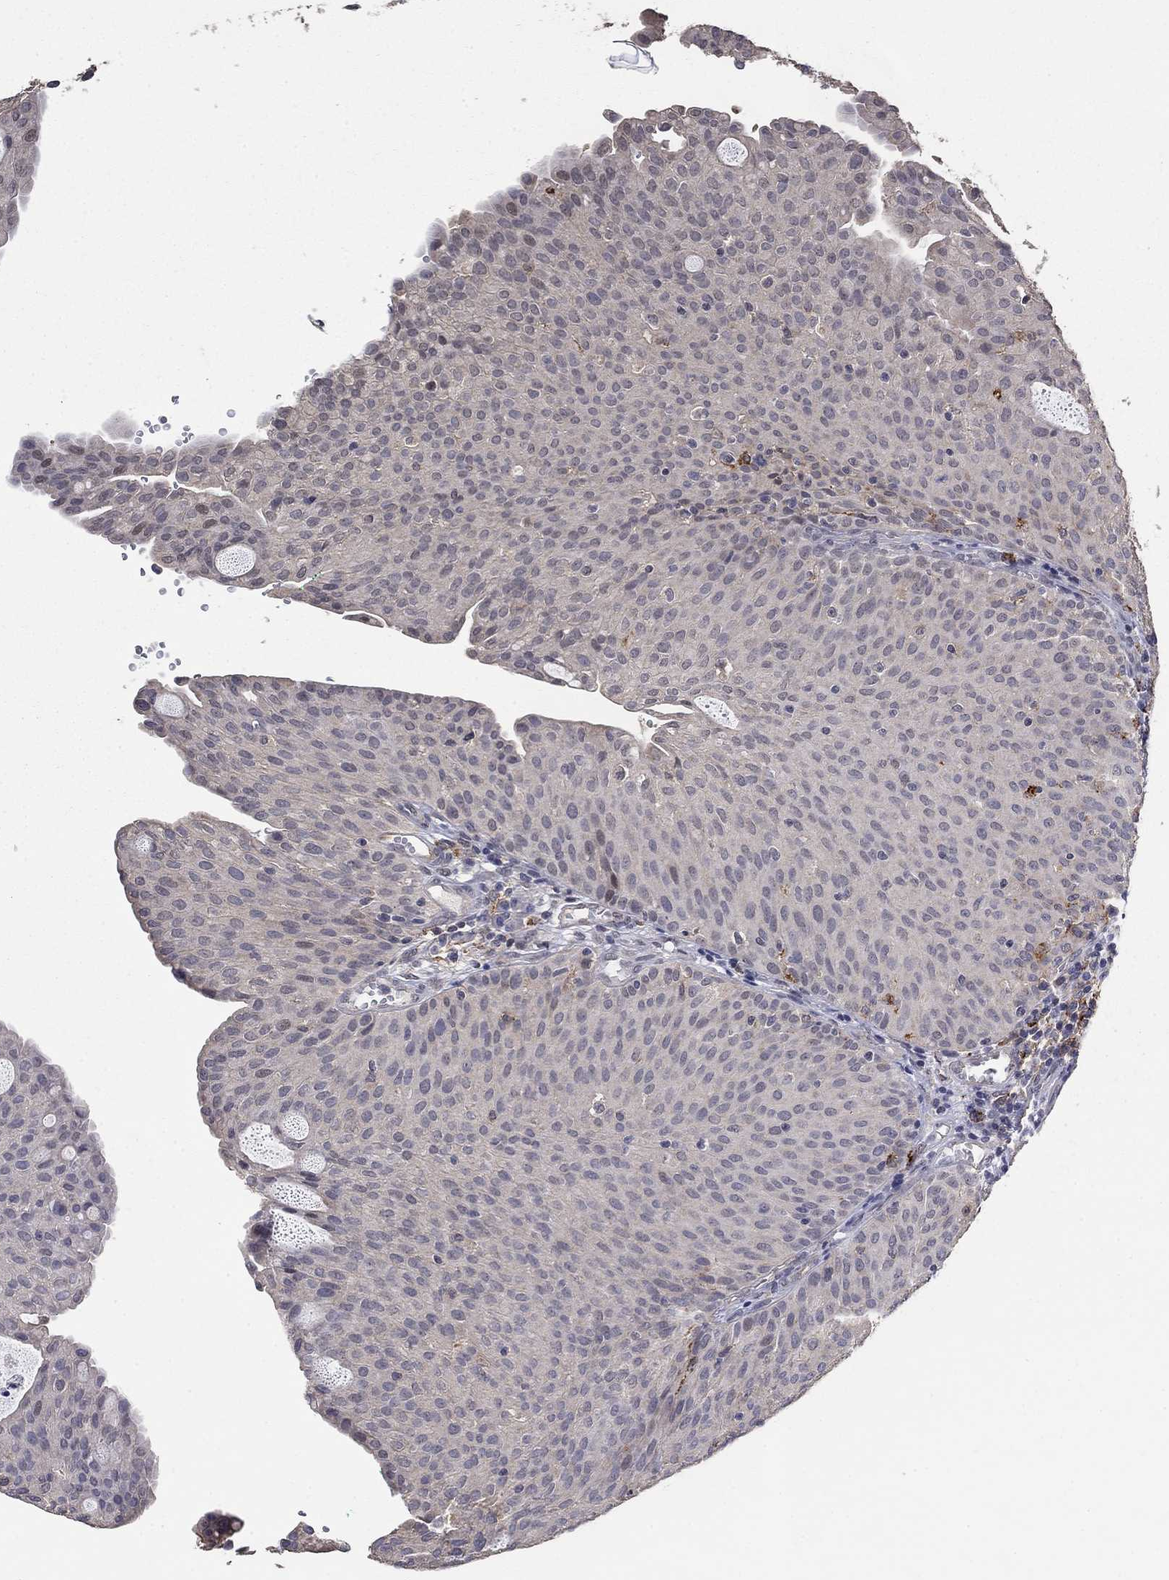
{"staining": {"intensity": "negative", "quantity": "none", "location": "none"}, "tissue": "urothelial cancer", "cell_type": "Tumor cells", "image_type": "cancer", "snomed": [{"axis": "morphology", "description": "Urothelial carcinoma, Low grade"}, {"axis": "topography", "description": "Urinary bladder"}], "caption": "A micrograph of urothelial carcinoma (low-grade) stained for a protein exhibits no brown staining in tumor cells. (DAB immunohistochemistry (IHC), high magnification).", "gene": "GRIA3", "patient": {"sex": "male", "age": 54}}